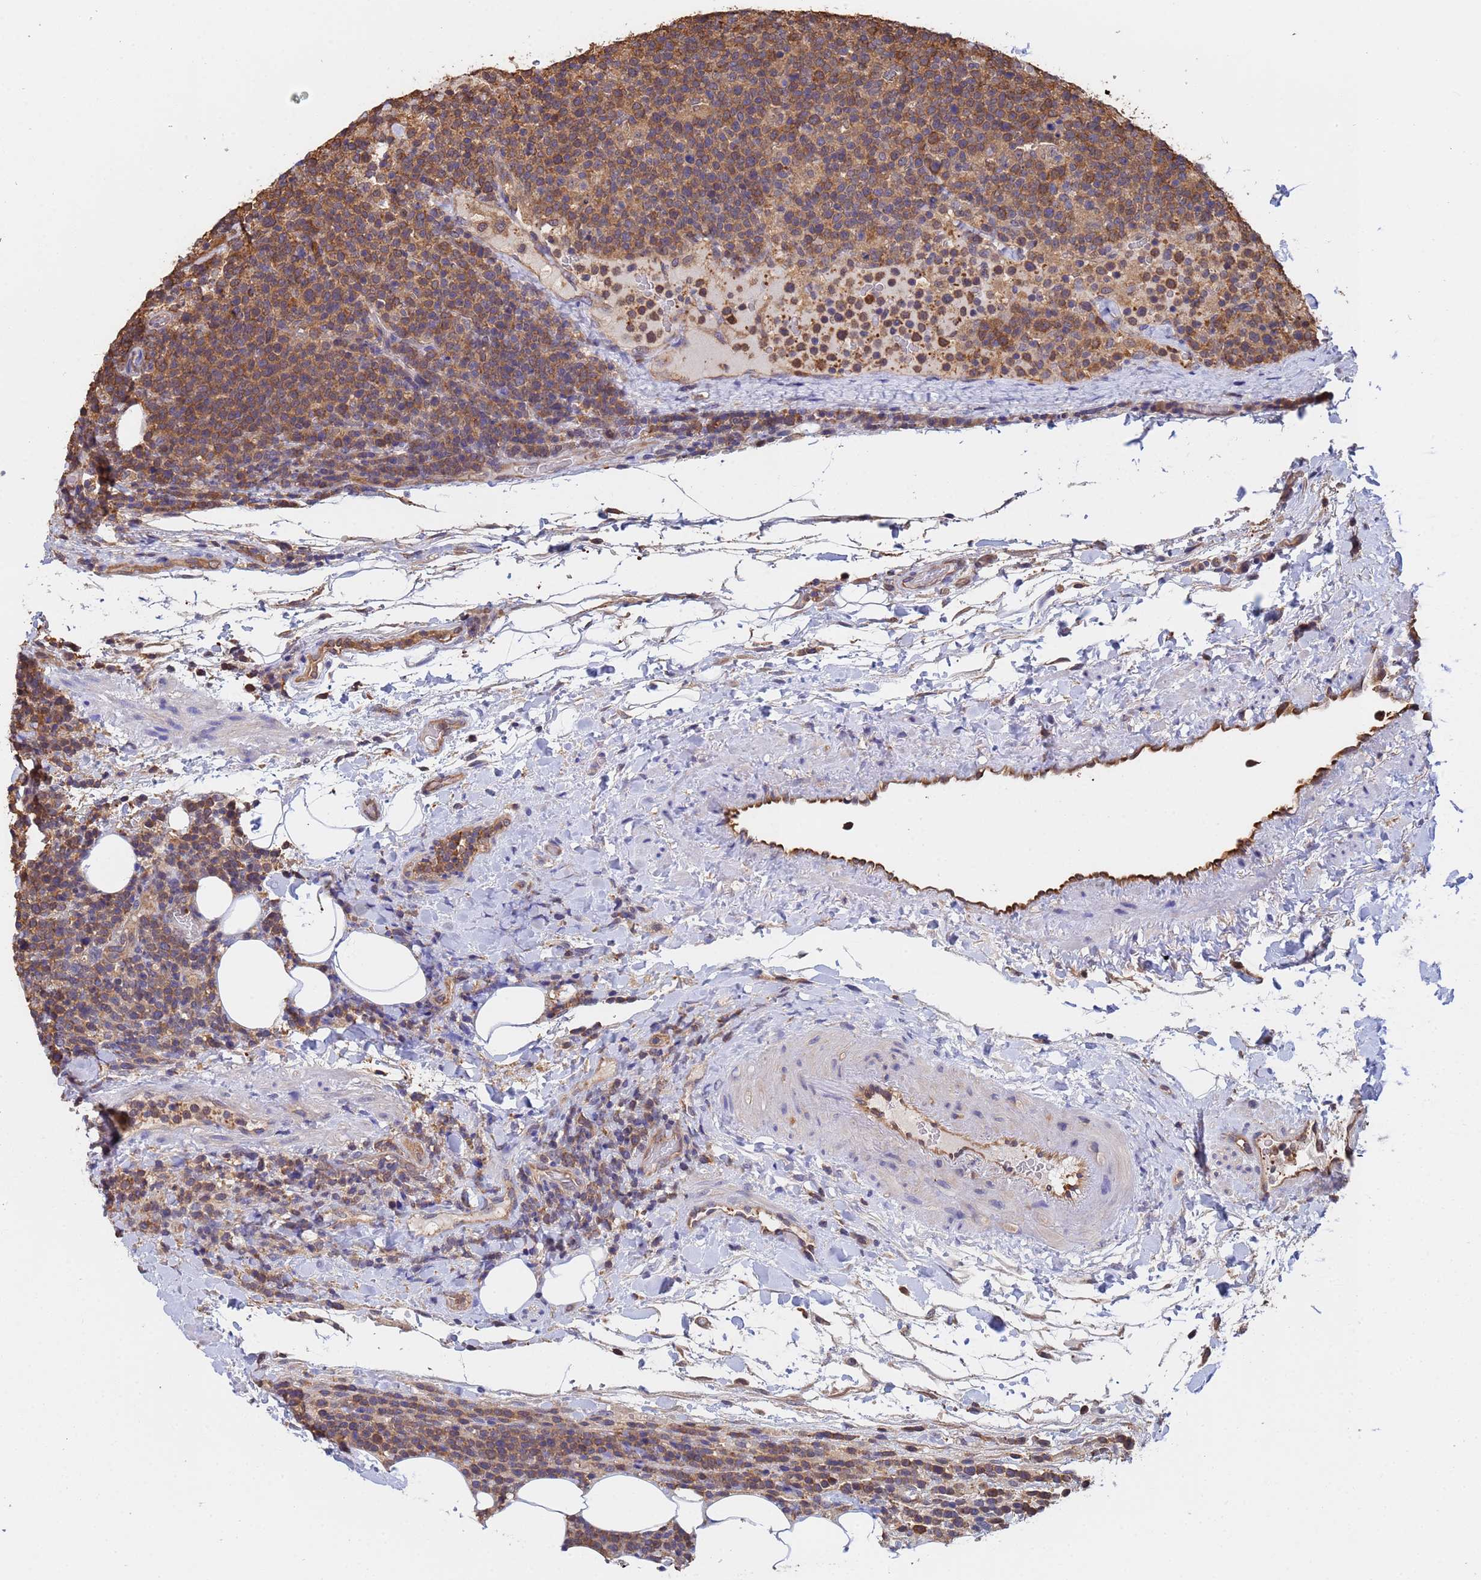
{"staining": {"intensity": "moderate", "quantity": "25%-75%", "location": "cytoplasmic/membranous"}, "tissue": "lymphoma", "cell_type": "Tumor cells", "image_type": "cancer", "snomed": [{"axis": "morphology", "description": "Malignant lymphoma, non-Hodgkin's type, High grade"}, {"axis": "topography", "description": "Lymph node"}], "caption": "This is a micrograph of IHC staining of high-grade malignant lymphoma, non-Hodgkin's type, which shows moderate expression in the cytoplasmic/membranous of tumor cells.", "gene": "FAM25A", "patient": {"sex": "male", "age": 61}}